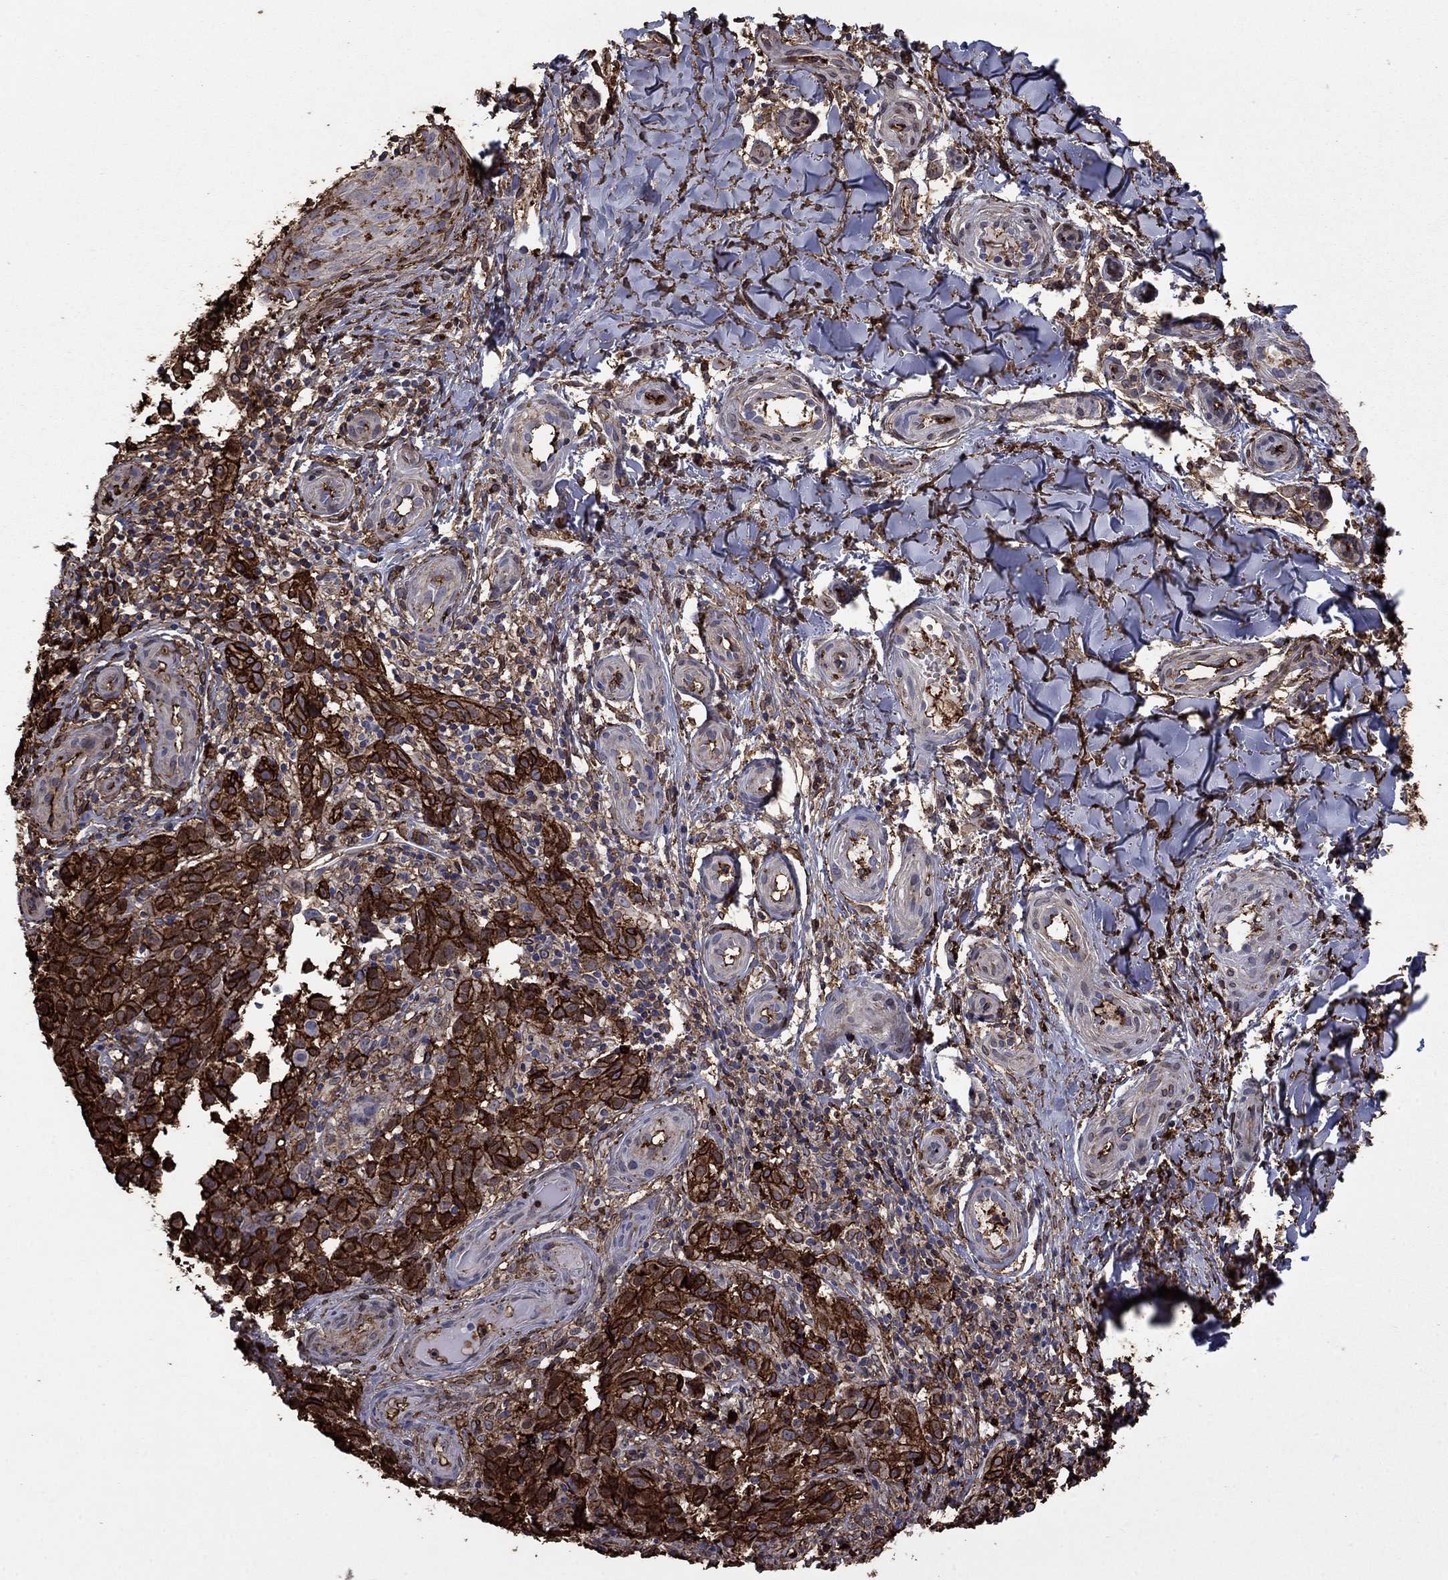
{"staining": {"intensity": "strong", "quantity": "<25%", "location": "cytoplasmic/membranous"}, "tissue": "melanoma", "cell_type": "Tumor cells", "image_type": "cancer", "snomed": [{"axis": "morphology", "description": "Malignant melanoma, NOS"}, {"axis": "topography", "description": "Skin"}], "caption": "Melanoma stained with a protein marker exhibits strong staining in tumor cells.", "gene": "PLAU", "patient": {"sex": "female", "age": 53}}